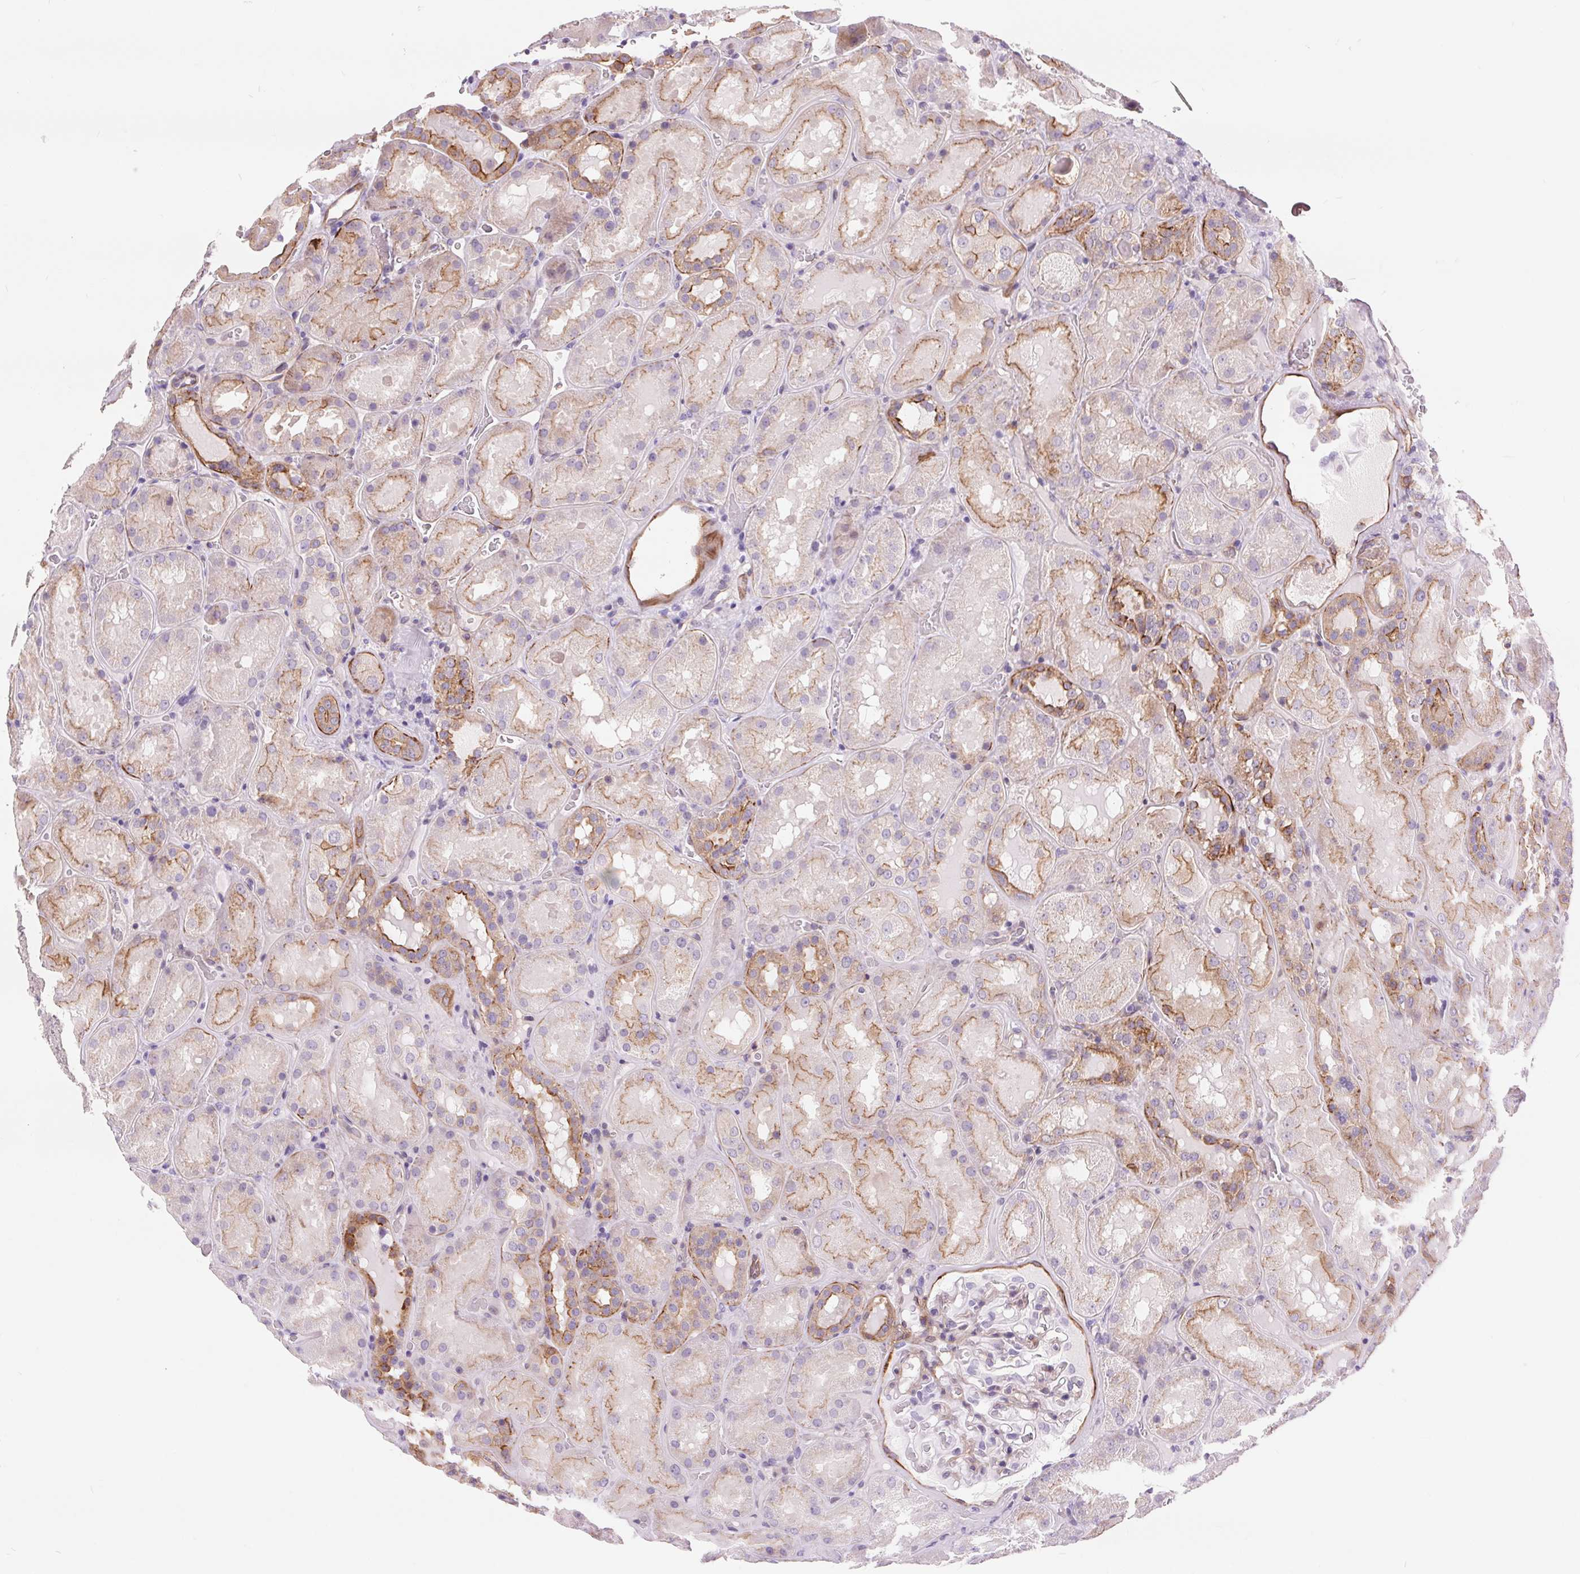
{"staining": {"intensity": "weak", "quantity": "<25%", "location": "cytoplasmic/membranous"}, "tissue": "kidney", "cell_type": "Cells in glomeruli", "image_type": "normal", "snomed": [{"axis": "morphology", "description": "Normal tissue, NOS"}, {"axis": "topography", "description": "Kidney"}], "caption": "Cells in glomeruli are negative for protein expression in benign human kidney. (DAB (3,3'-diaminobenzidine) immunohistochemistry (IHC), high magnification).", "gene": "DIXDC1", "patient": {"sex": "male", "age": 73}}